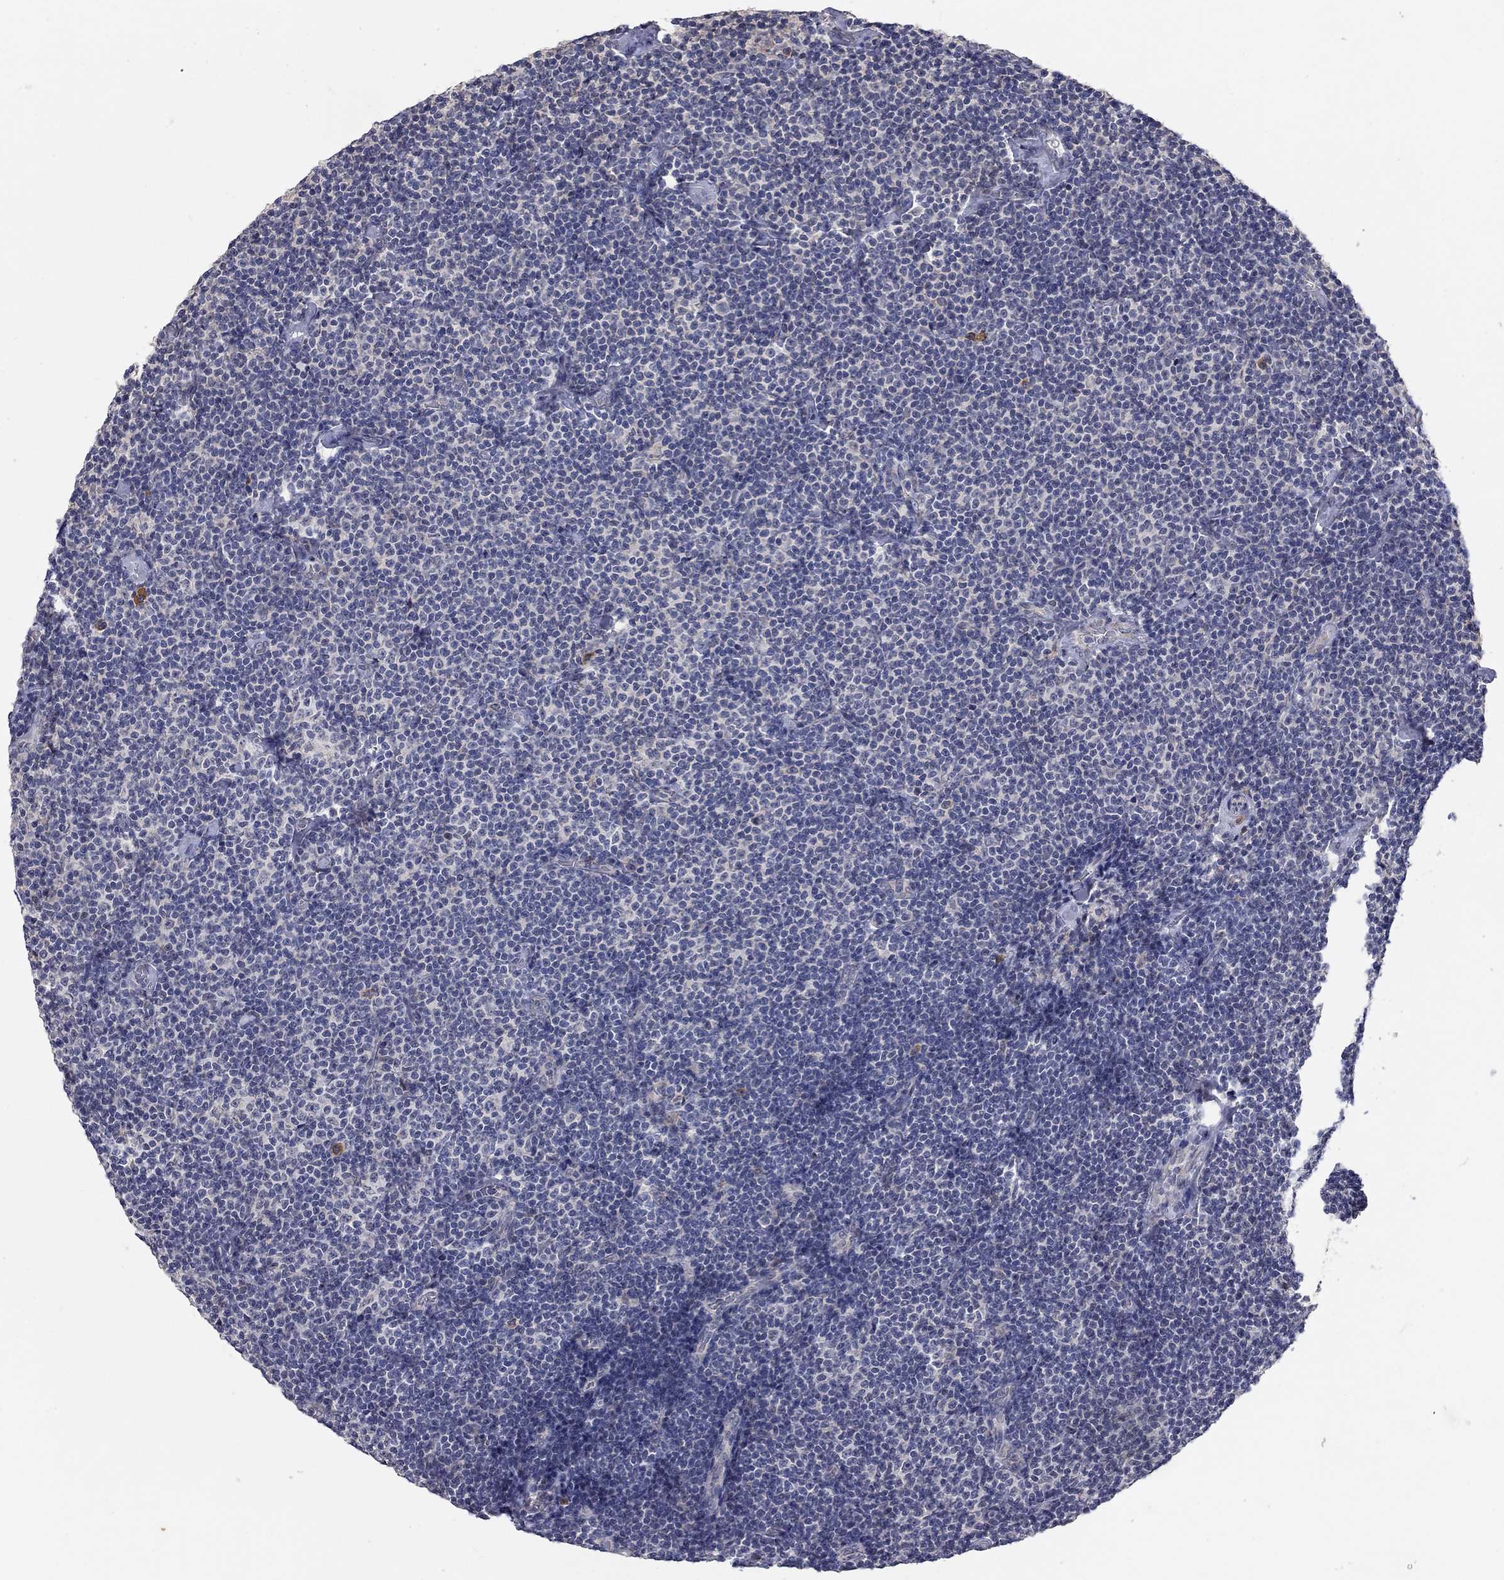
{"staining": {"intensity": "negative", "quantity": "none", "location": "none"}, "tissue": "lymphoma", "cell_type": "Tumor cells", "image_type": "cancer", "snomed": [{"axis": "morphology", "description": "Malignant lymphoma, non-Hodgkin's type, Low grade"}, {"axis": "topography", "description": "Lymph node"}], "caption": "Lymphoma stained for a protein using immunohistochemistry (IHC) shows no expression tumor cells.", "gene": "XAGE2", "patient": {"sex": "male", "age": 81}}